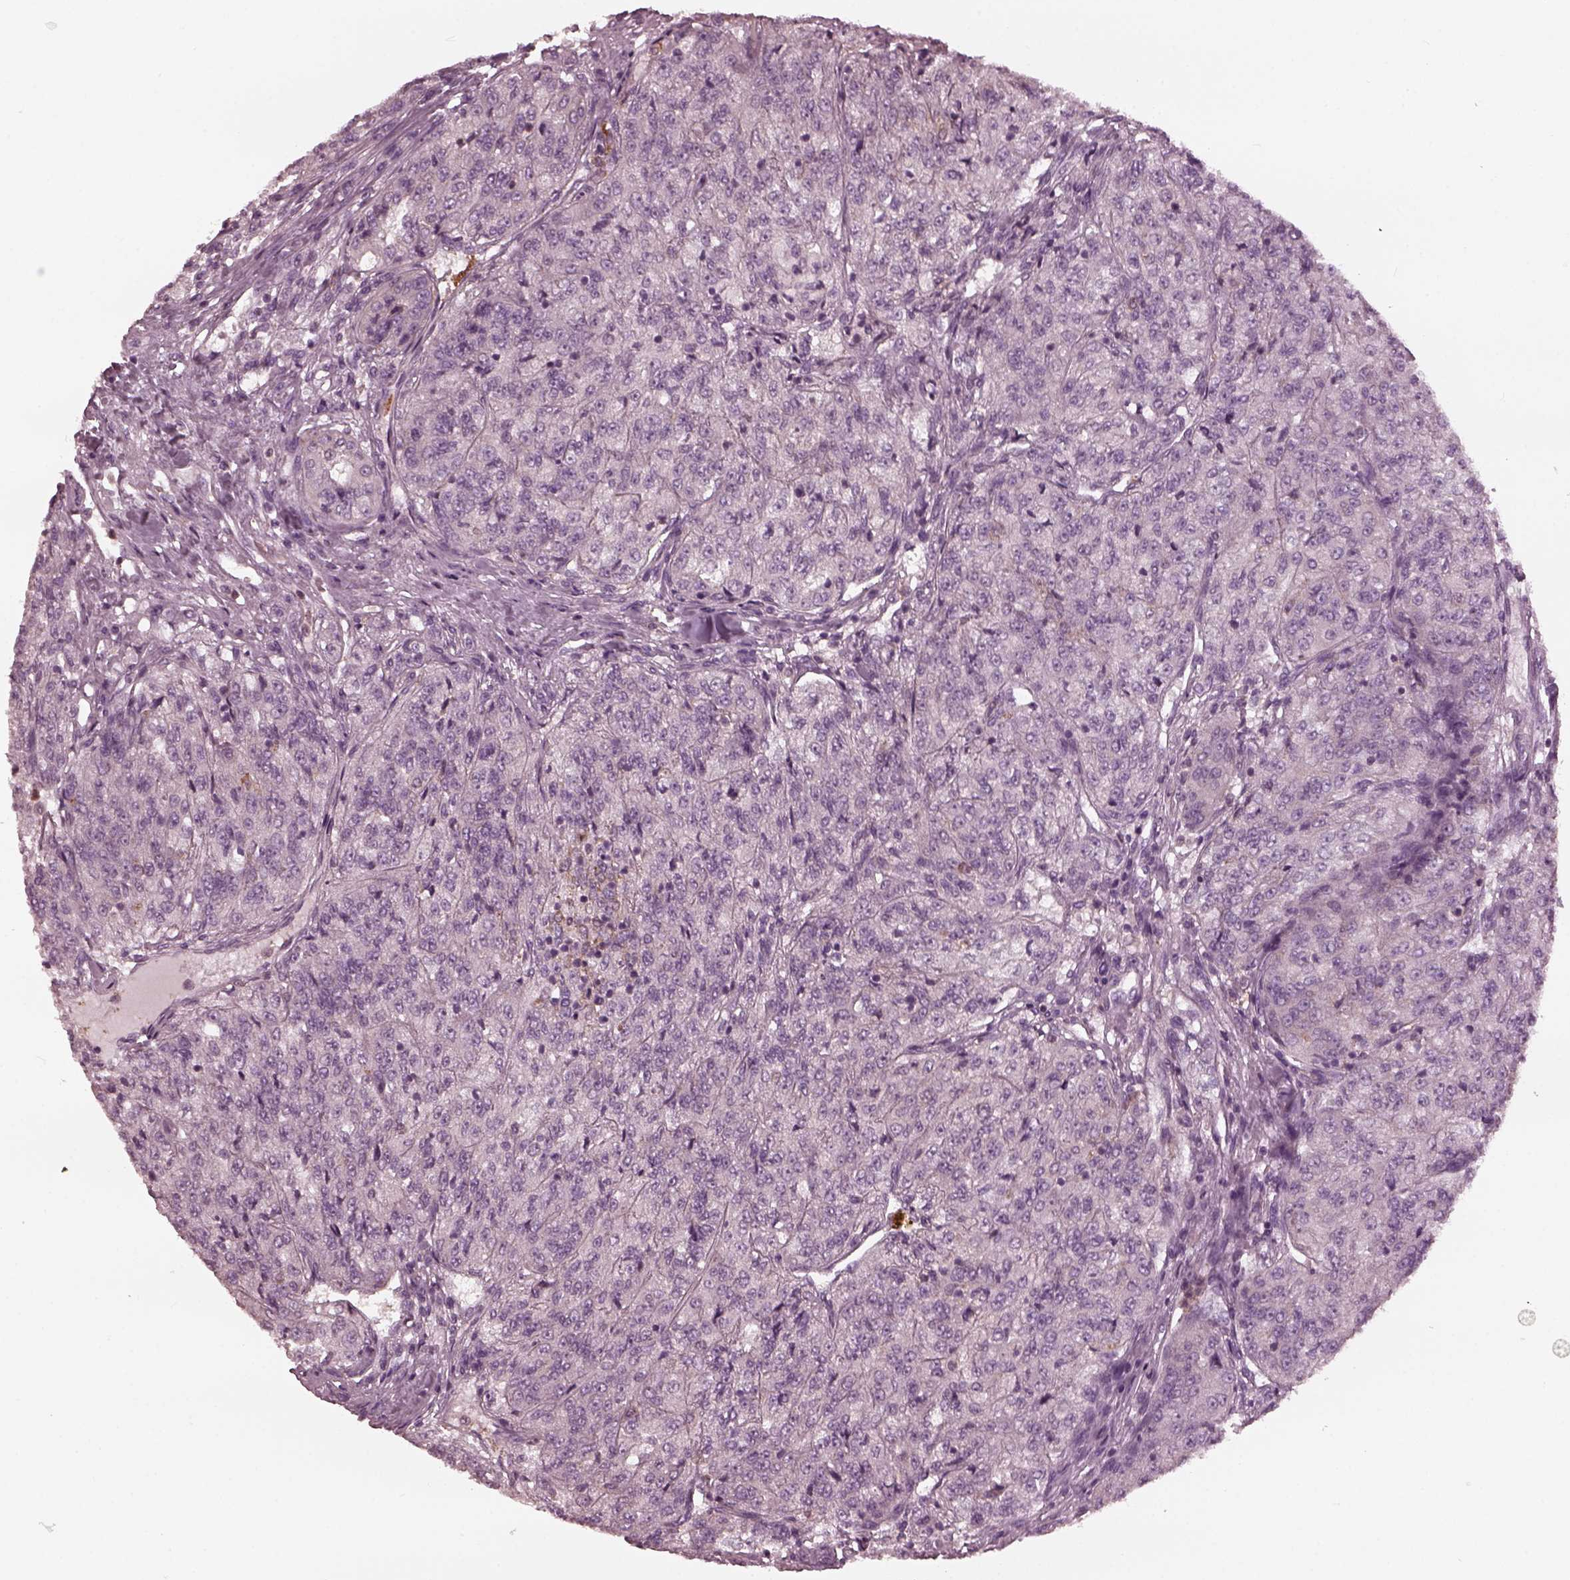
{"staining": {"intensity": "negative", "quantity": "none", "location": "none"}, "tissue": "renal cancer", "cell_type": "Tumor cells", "image_type": "cancer", "snomed": [{"axis": "morphology", "description": "Adenocarcinoma, NOS"}, {"axis": "topography", "description": "Kidney"}], "caption": "IHC histopathology image of neoplastic tissue: human renal cancer stained with DAB (3,3'-diaminobenzidine) demonstrates no significant protein positivity in tumor cells.", "gene": "PSTPIP2", "patient": {"sex": "female", "age": 63}}